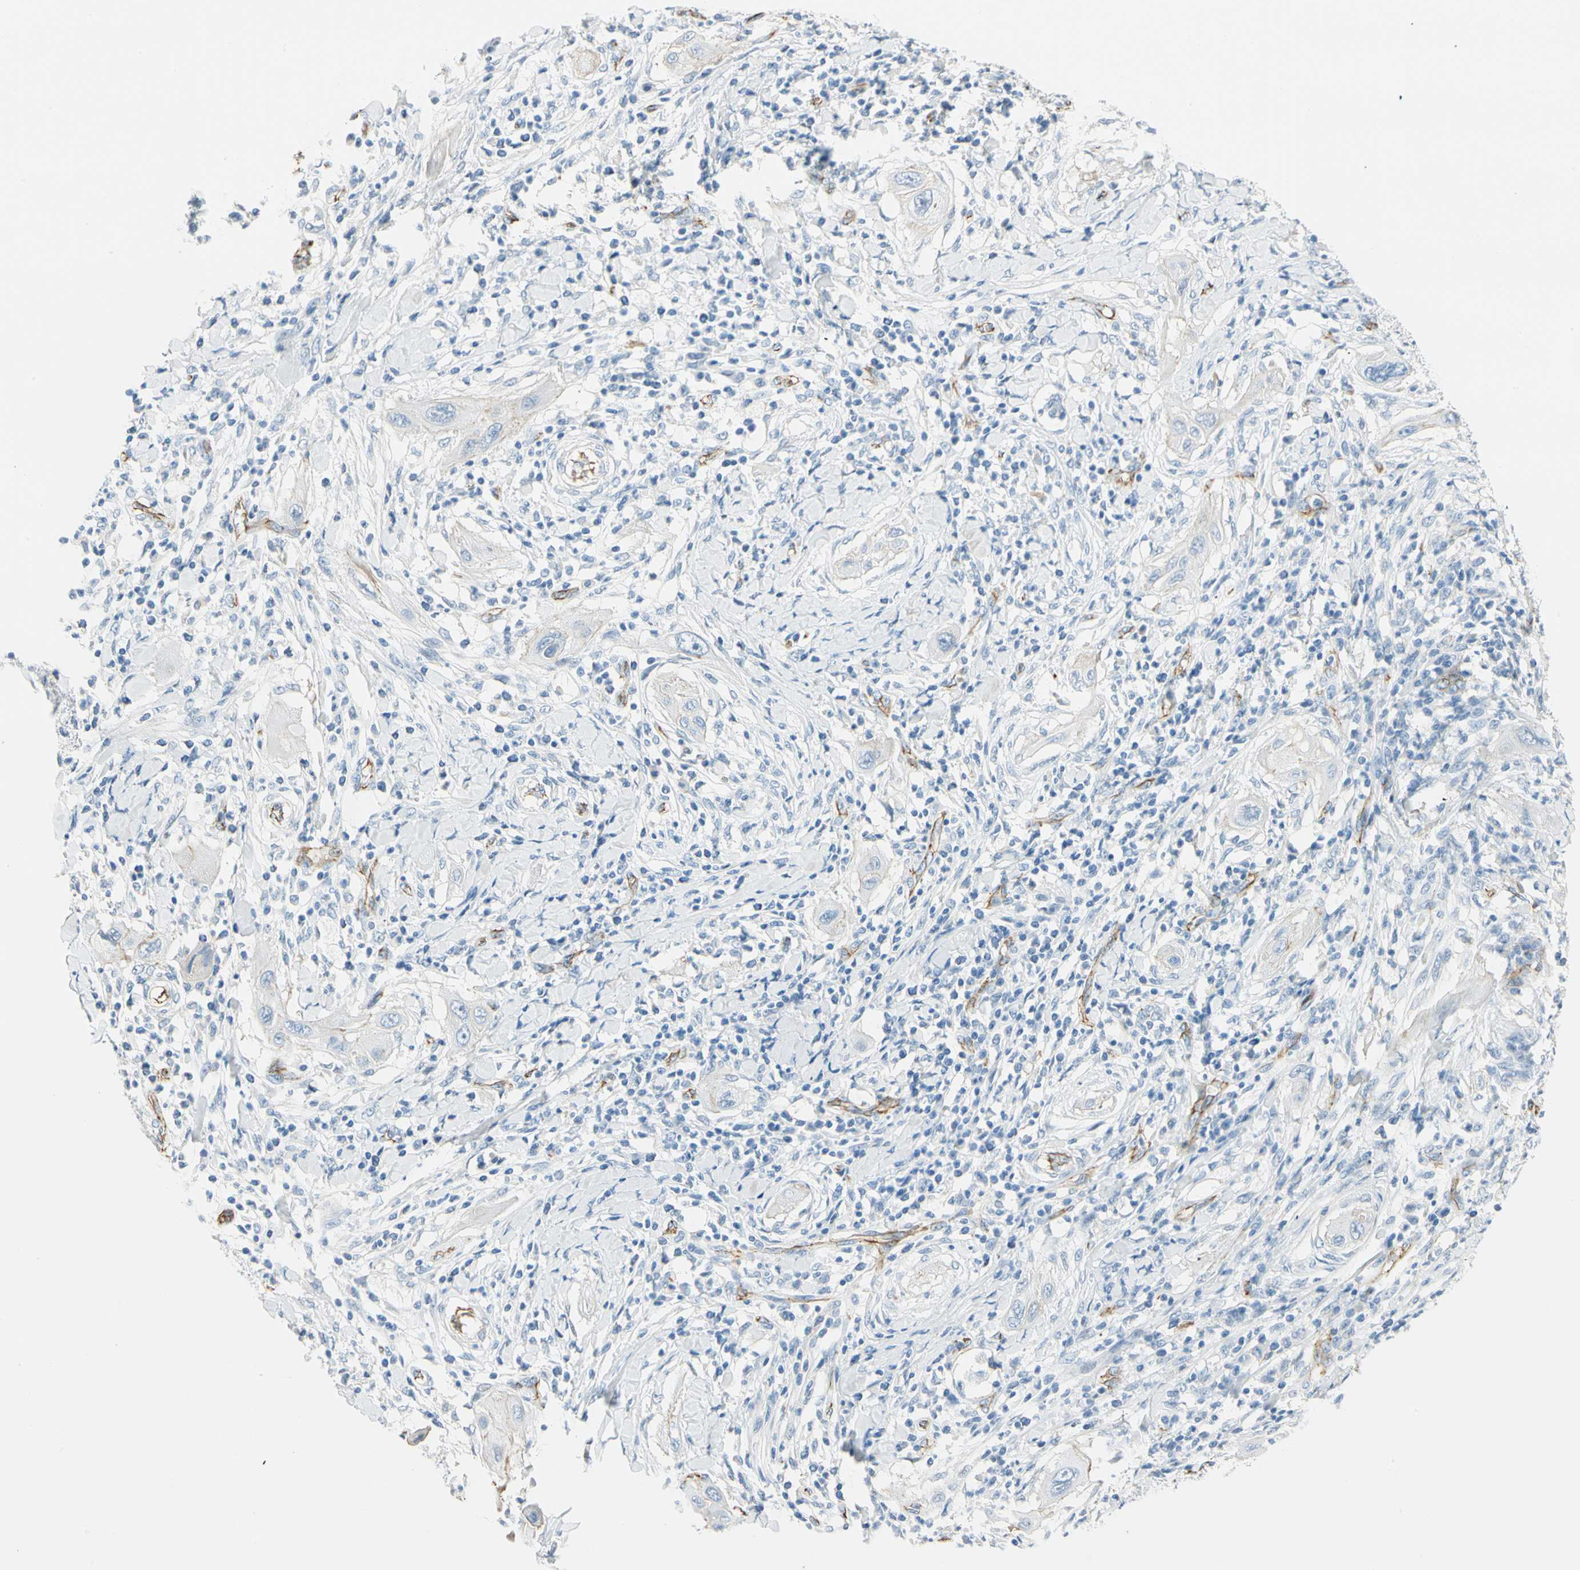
{"staining": {"intensity": "negative", "quantity": "none", "location": "none"}, "tissue": "lung cancer", "cell_type": "Tumor cells", "image_type": "cancer", "snomed": [{"axis": "morphology", "description": "Squamous cell carcinoma, NOS"}, {"axis": "topography", "description": "Lung"}], "caption": "Lung cancer (squamous cell carcinoma) was stained to show a protein in brown. There is no significant expression in tumor cells.", "gene": "VPS9D1", "patient": {"sex": "female", "age": 47}}